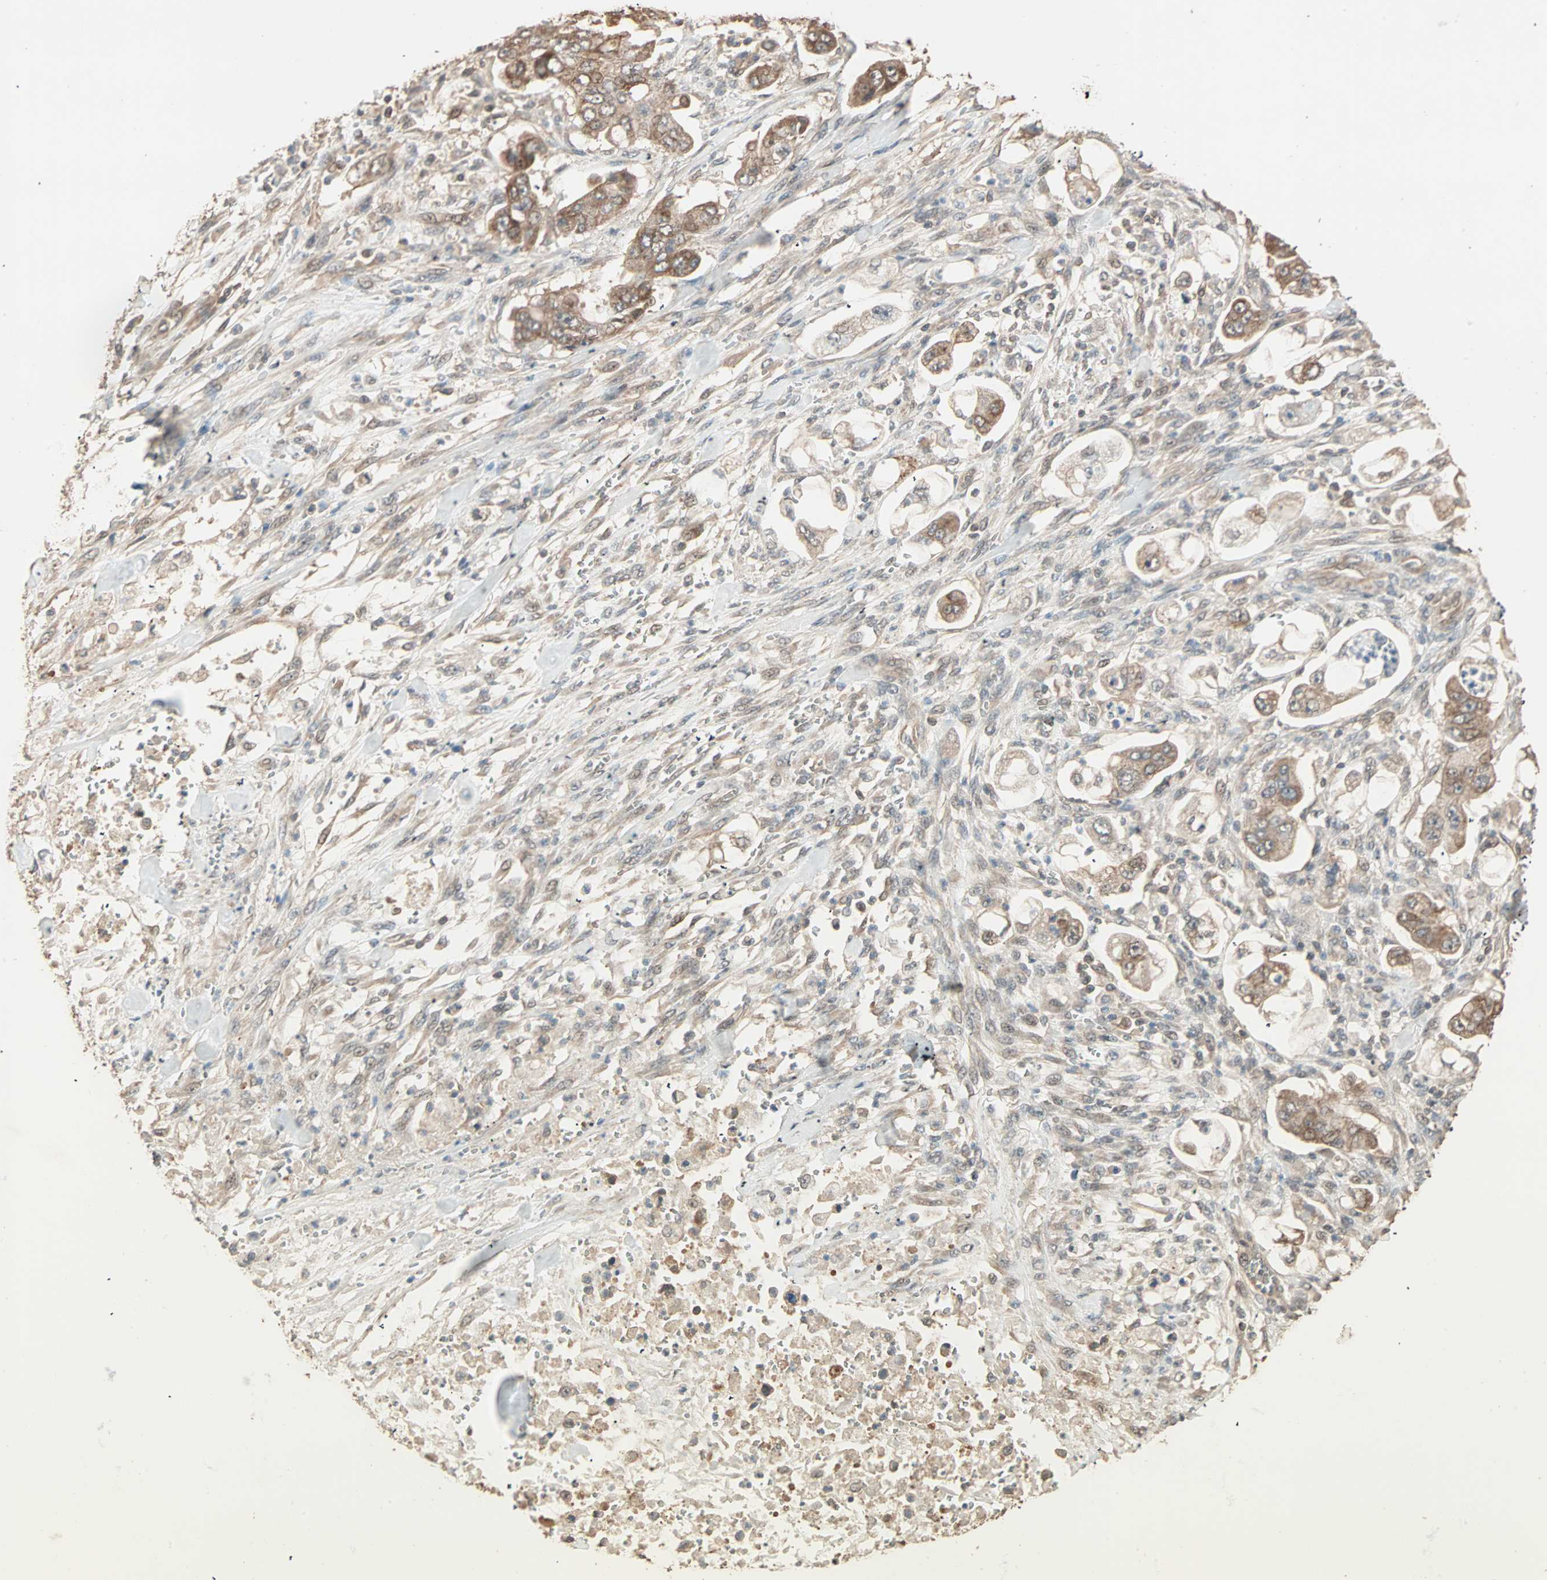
{"staining": {"intensity": "moderate", "quantity": ">75%", "location": "cytoplasmic/membranous,nuclear"}, "tissue": "stomach cancer", "cell_type": "Tumor cells", "image_type": "cancer", "snomed": [{"axis": "morphology", "description": "Adenocarcinoma, NOS"}, {"axis": "topography", "description": "Stomach"}], "caption": "Immunohistochemical staining of stomach cancer (adenocarcinoma) reveals medium levels of moderate cytoplasmic/membranous and nuclear expression in approximately >75% of tumor cells.", "gene": "ZBTB33", "patient": {"sex": "male", "age": 62}}